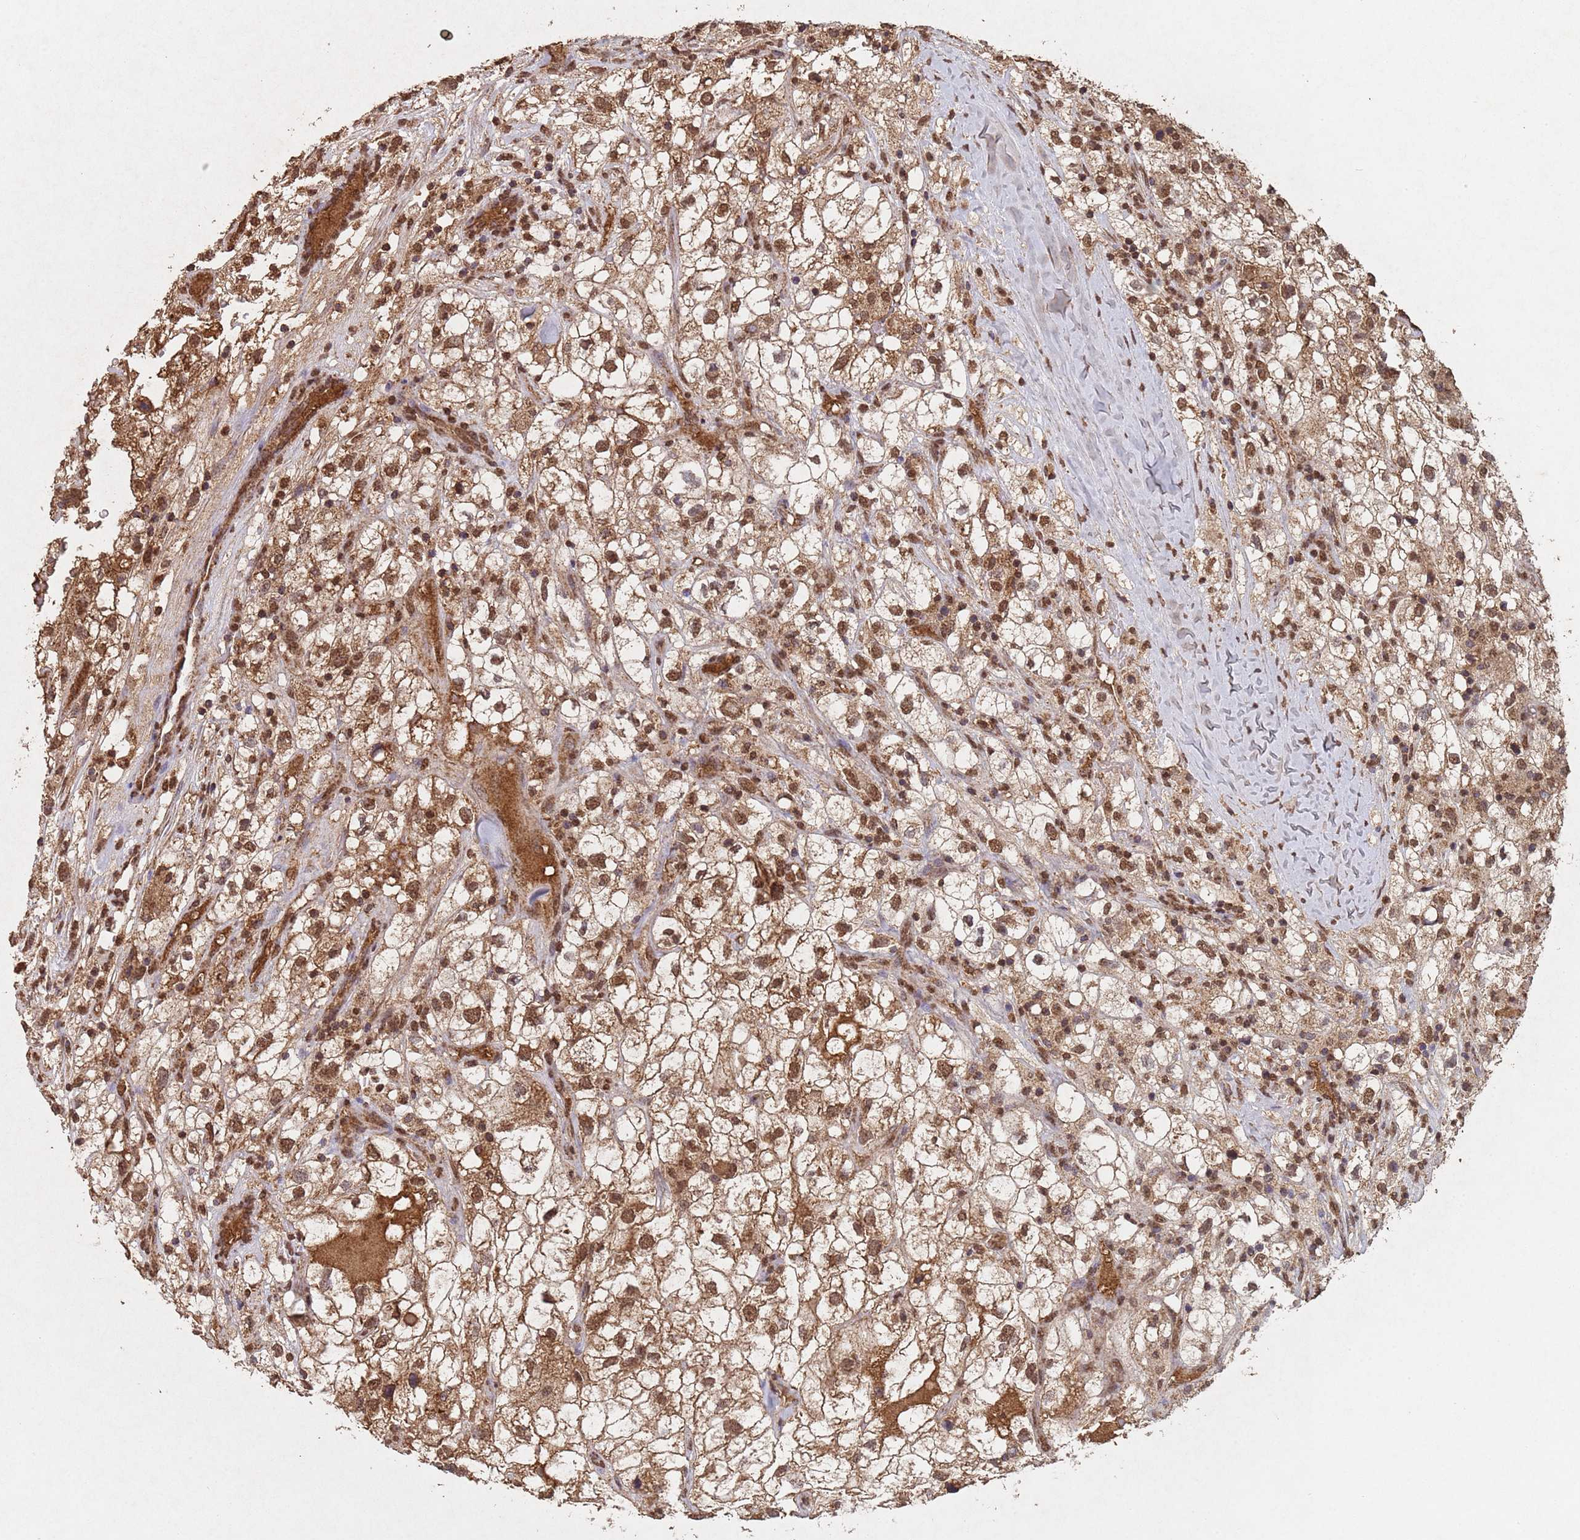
{"staining": {"intensity": "moderate", "quantity": ">75%", "location": "cytoplasmic/membranous,nuclear"}, "tissue": "renal cancer", "cell_type": "Tumor cells", "image_type": "cancer", "snomed": [{"axis": "morphology", "description": "Adenocarcinoma, NOS"}, {"axis": "topography", "description": "Kidney"}], "caption": "About >75% of tumor cells in renal cancer show moderate cytoplasmic/membranous and nuclear protein positivity as visualized by brown immunohistochemical staining.", "gene": "HDAC10", "patient": {"sex": "male", "age": 59}}